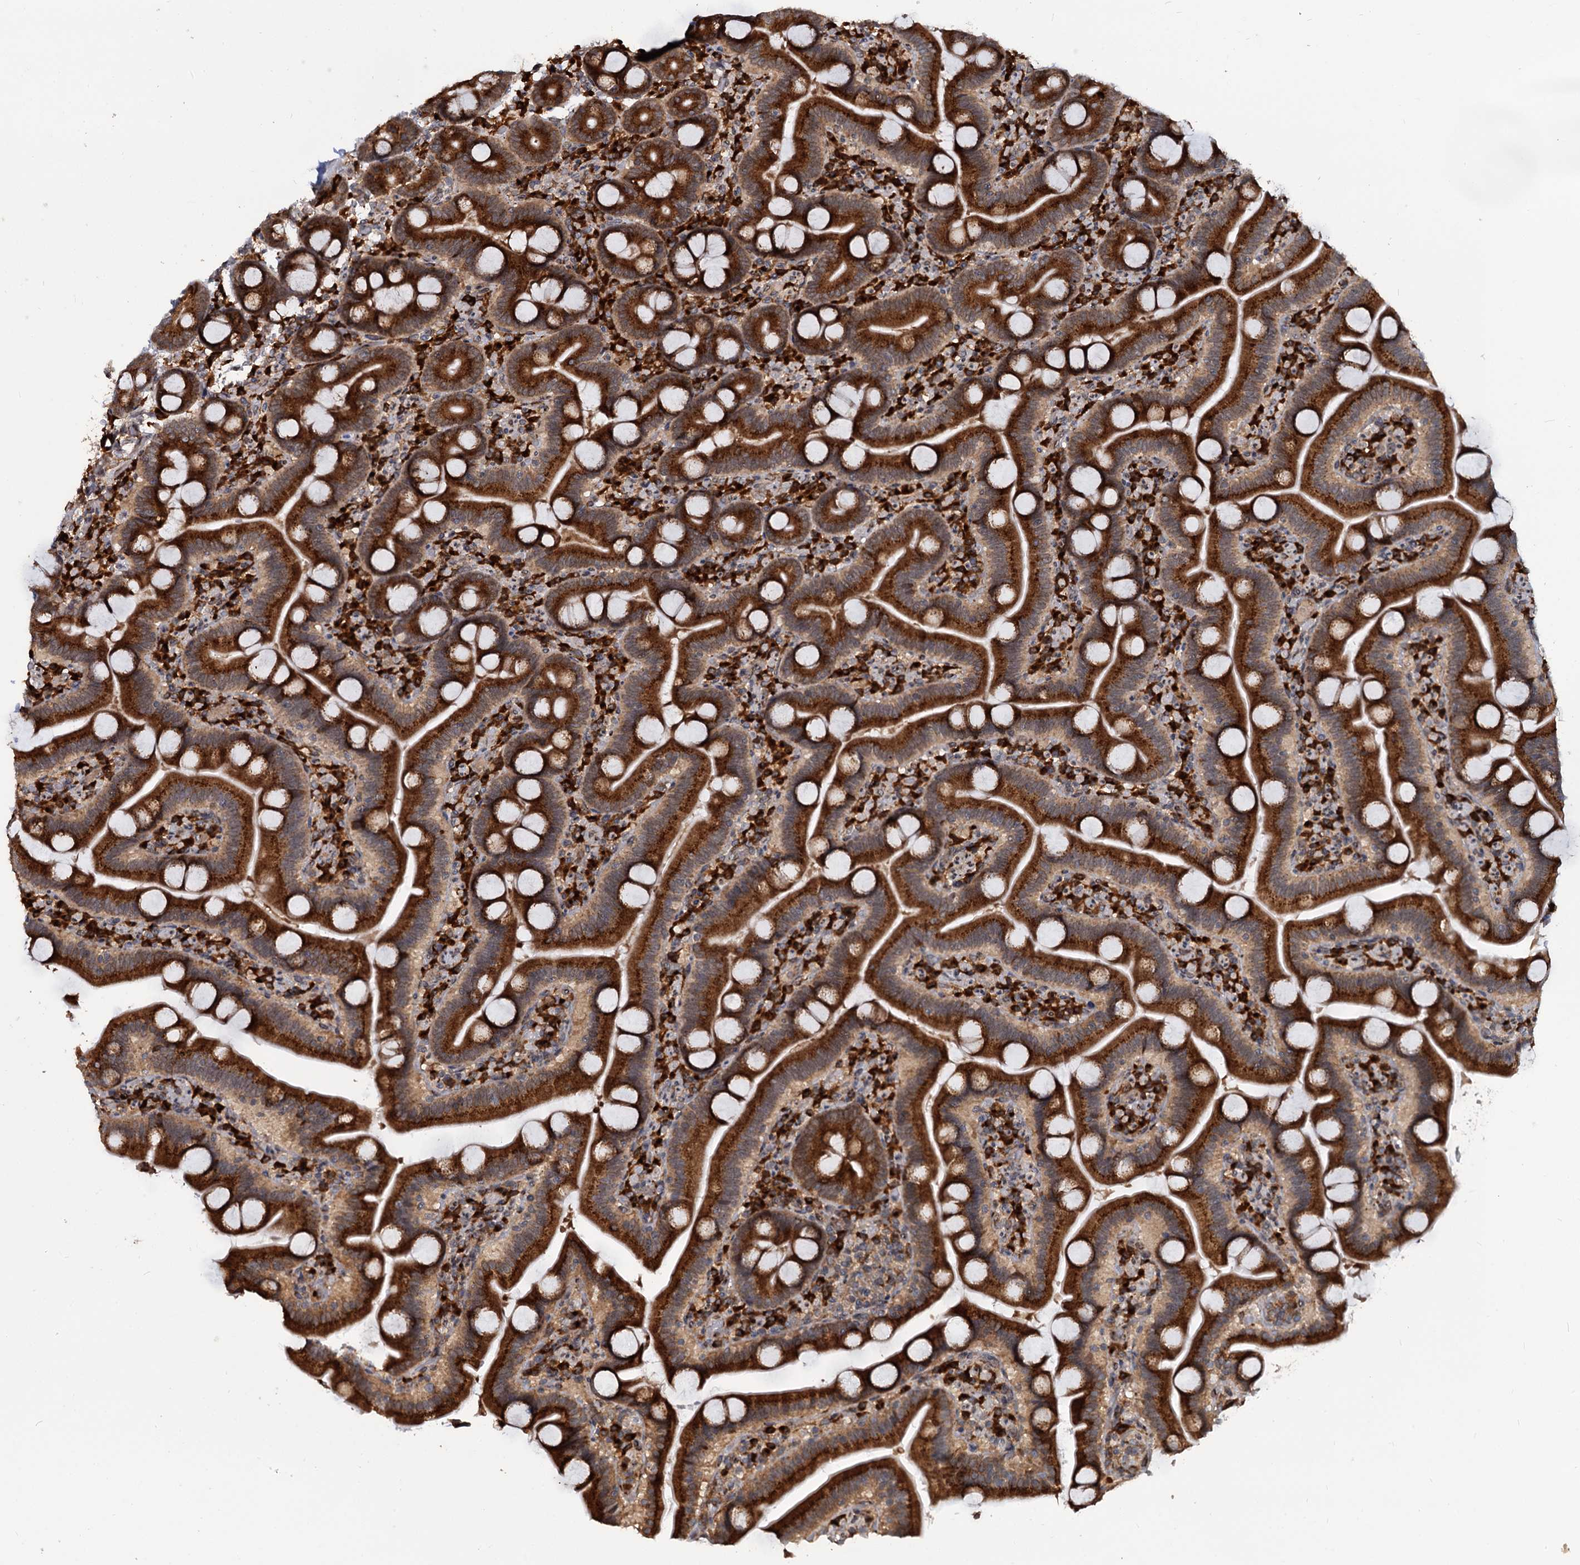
{"staining": {"intensity": "strong", "quantity": ">75%", "location": "cytoplasmic/membranous"}, "tissue": "duodenum", "cell_type": "Glandular cells", "image_type": "normal", "snomed": [{"axis": "morphology", "description": "Normal tissue, NOS"}, {"axis": "topography", "description": "Duodenum"}], "caption": "This is a photomicrograph of immunohistochemistry staining of unremarkable duodenum, which shows strong expression in the cytoplasmic/membranous of glandular cells.", "gene": "SAAL1", "patient": {"sex": "male", "age": 55}}